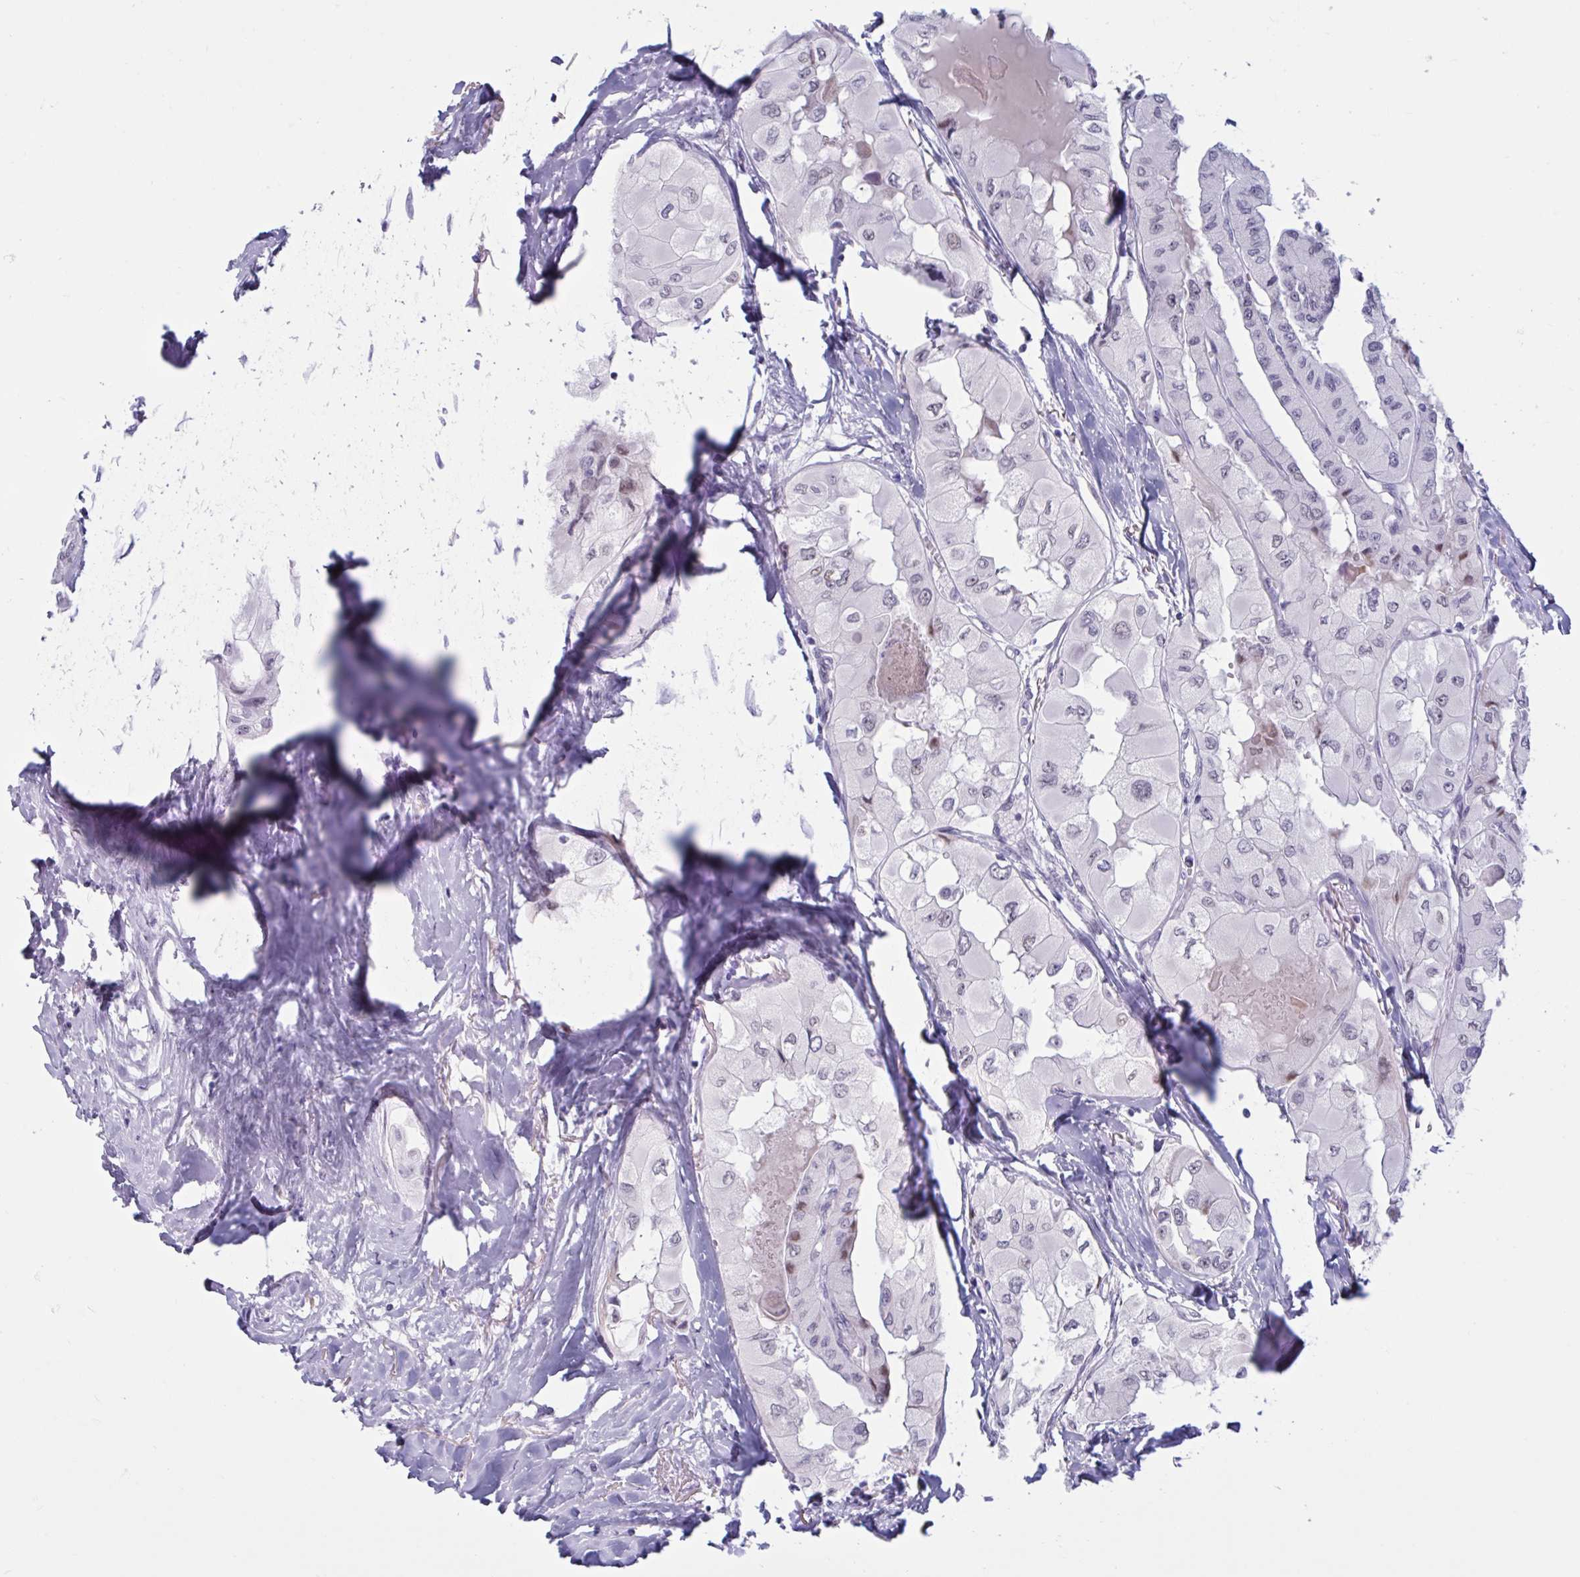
{"staining": {"intensity": "weak", "quantity": "<25%", "location": "nuclear"}, "tissue": "thyroid cancer", "cell_type": "Tumor cells", "image_type": "cancer", "snomed": [{"axis": "morphology", "description": "Normal tissue, NOS"}, {"axis": "morphology", "description": "Papillary adenocarcinoma, NOS"}, {"axis": "topography", "description": "Thyroid gland"}], "caption": "Immunohistochemistry (IHC) histopathology image of neoplastic tissue: human thyroid cancer stained with DAB (3,3'-diaminobenzidine) shows no significant protein expression in tumor cells.", "gene": "MSMB", "patient": {"sex": "female", "age": 59}}